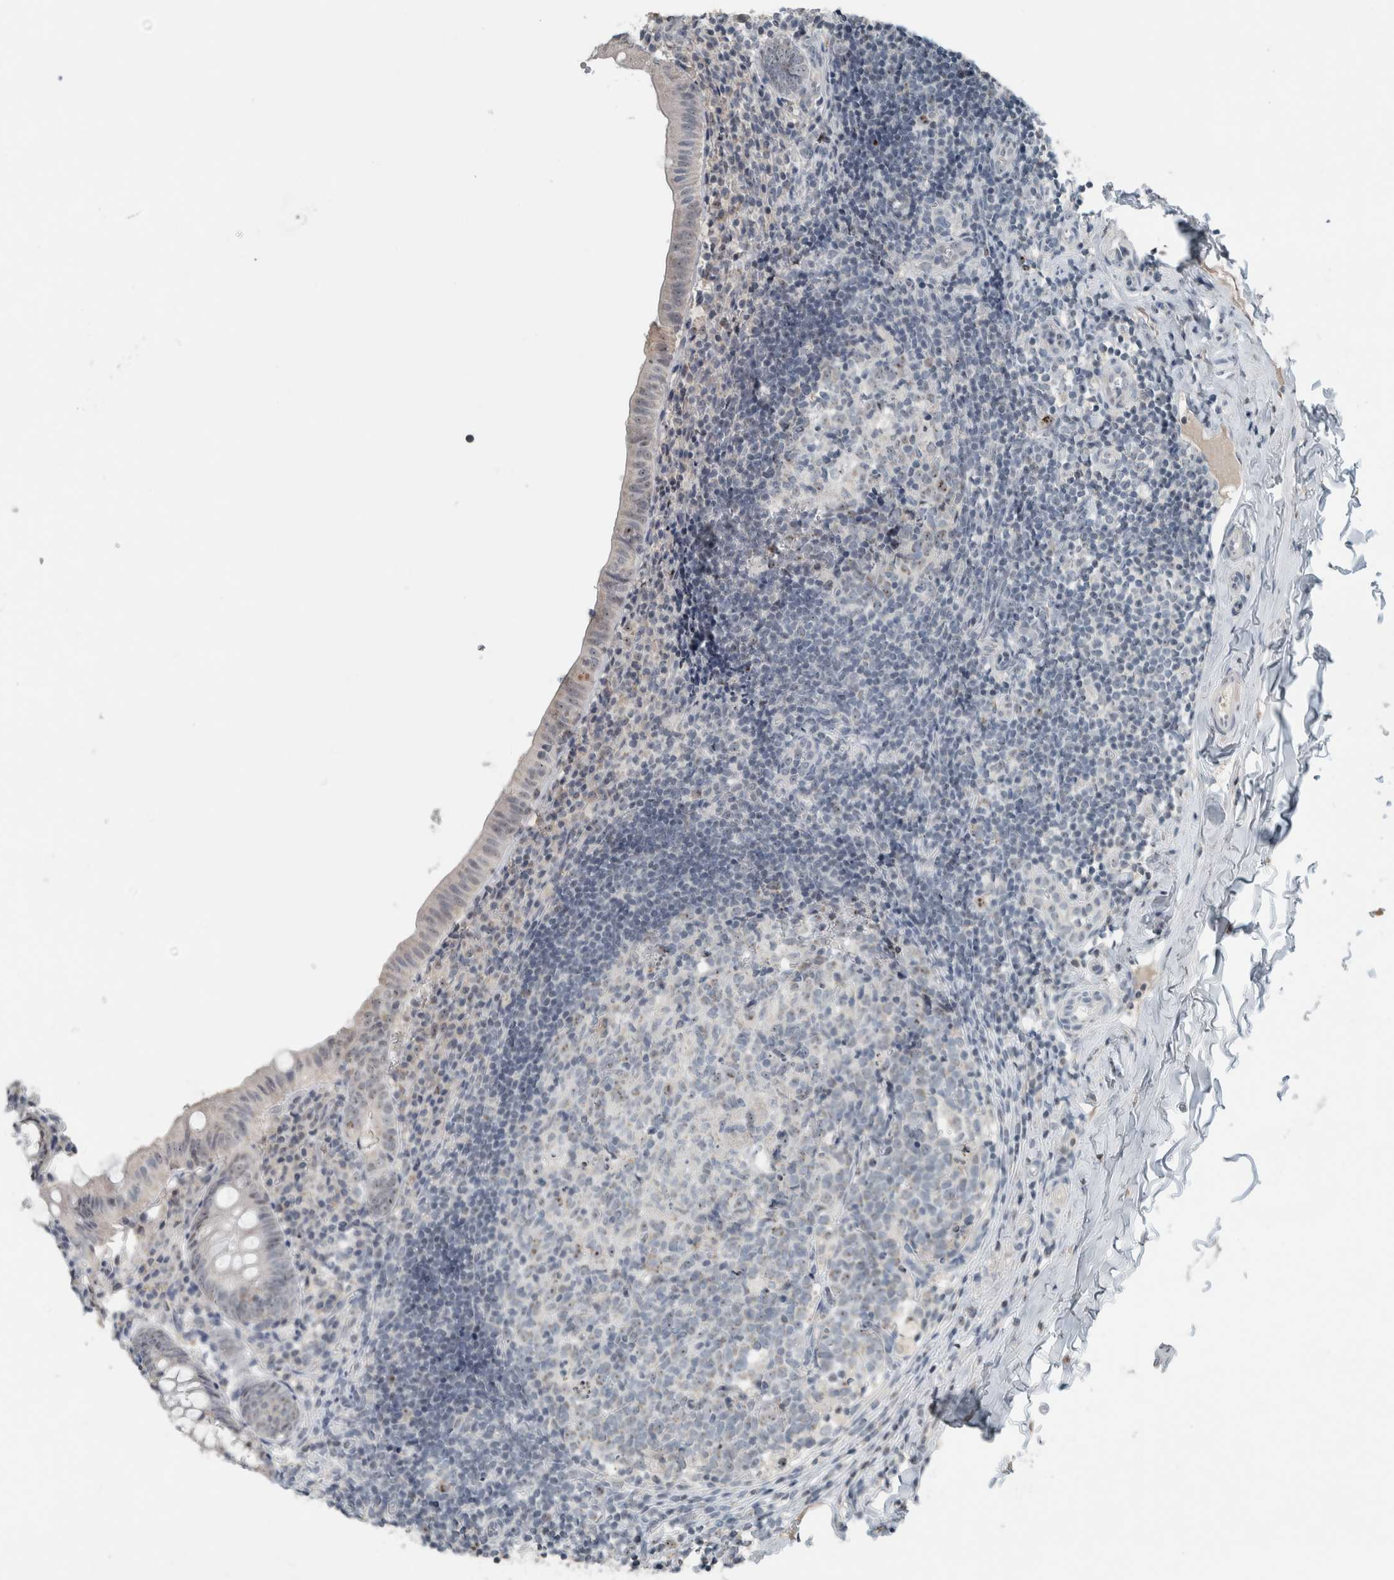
{"staining": {"intensity": "weak", "quantity": "<25%", "location": "nuclear"}, "tissue": "appendix", "cell_type": "Glandular cells", "image_type": "normal", "snomed": [{"axis": "morphology", "description": "Normal tissue, NOS"}, {"axis": "topography", "description": "Appendix"}], "caption": "Appendix was stained to show a protein in brown. There is no significant staining in glandular cells. (DAB immunohistochemistry, high magnification).", "gene": "RPF1", "patient": {"sex": "male", "age": 8}}